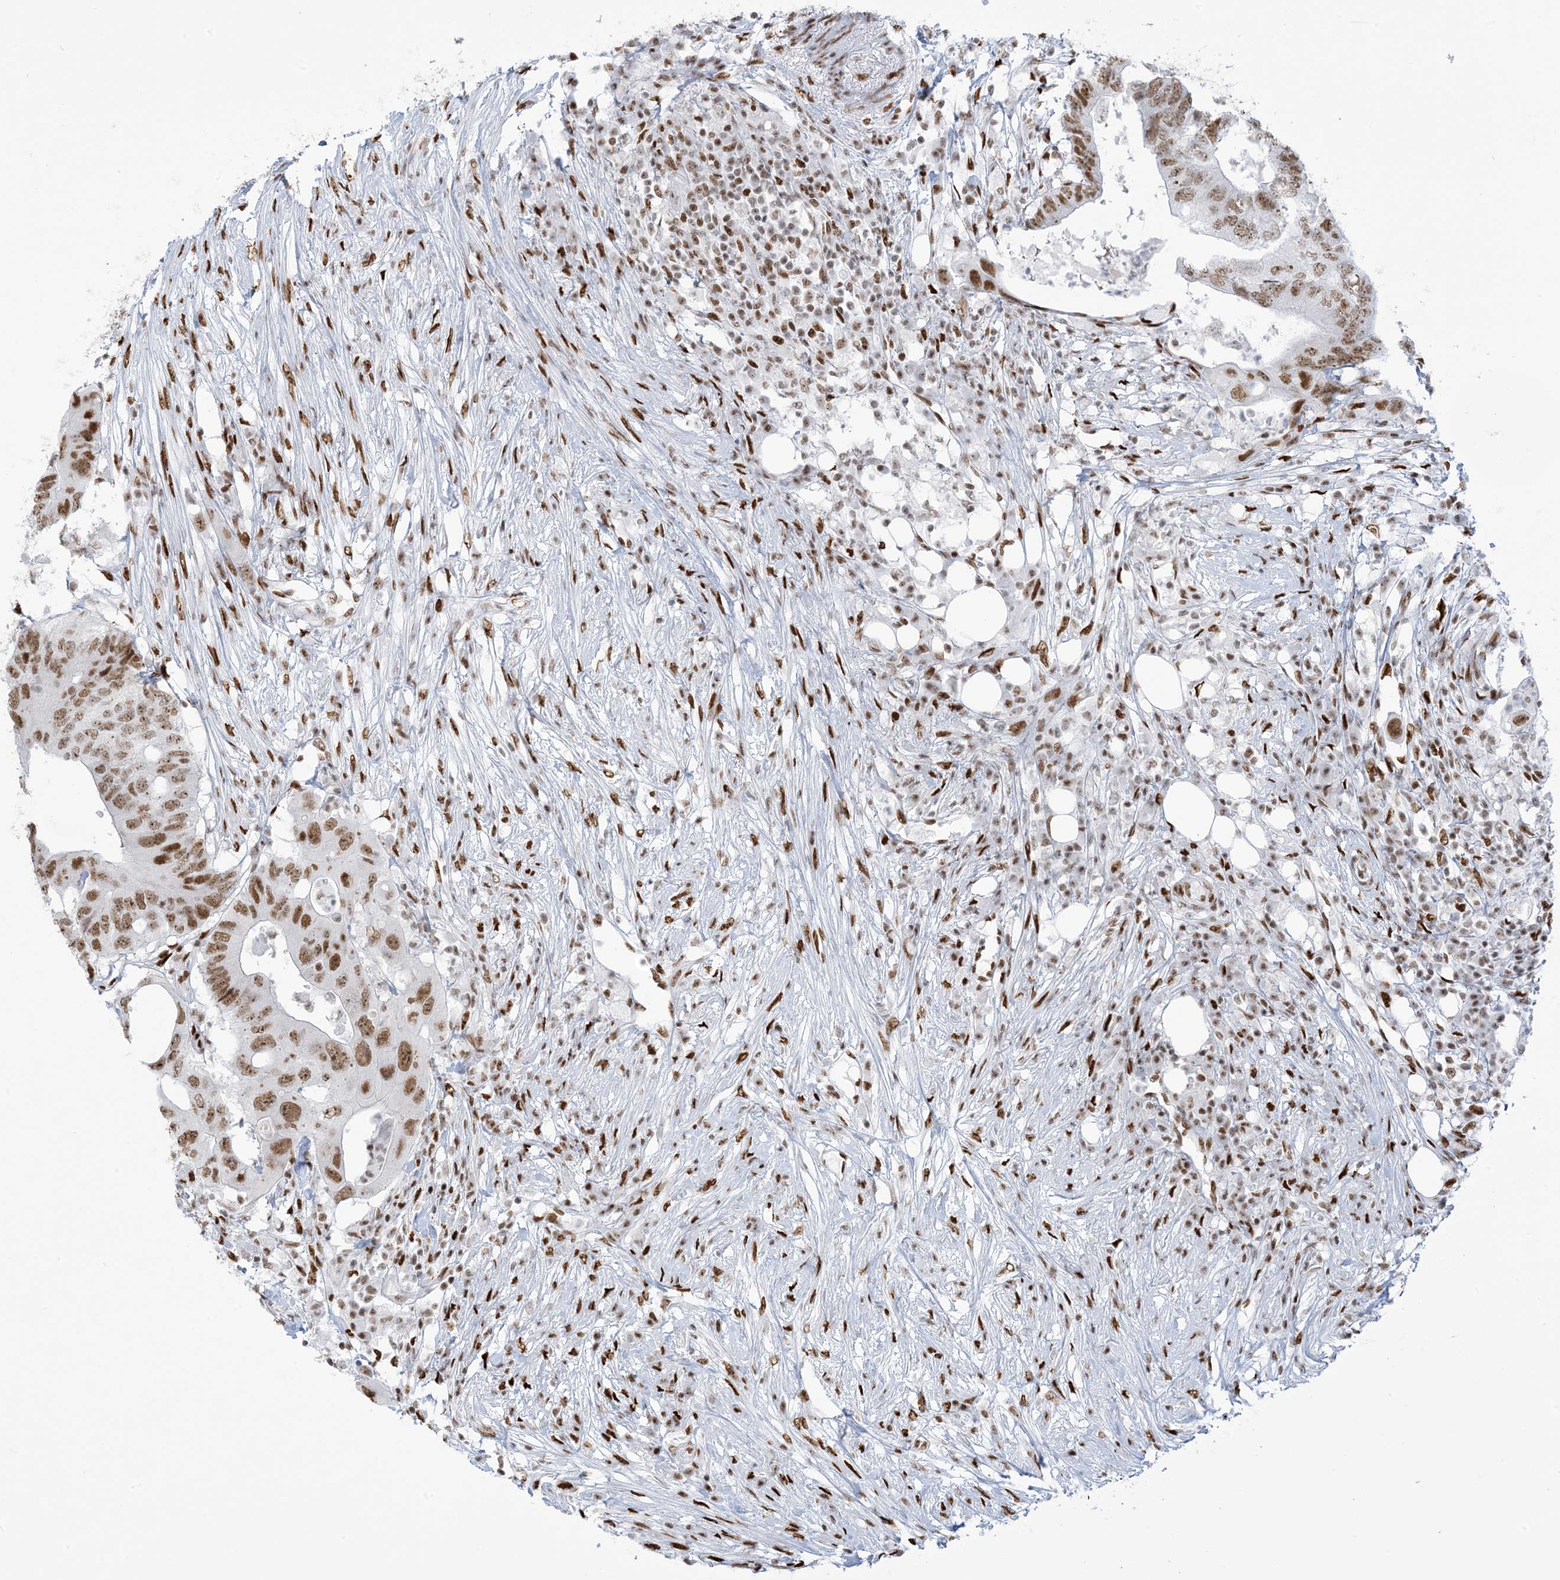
{"staining": {"intensity": "strong", "quantity": ">75%", "location": "nuclear"}, "tissue": "colorectal cancer", "cell_type": "Tumor cells", "image_type": "cancer", "snomed": [{"axis": "morphology", "description": "Adenocarcinoma, NOS"}, {"axis": "topography", "description": "Colon"}], "caption": "Tumor cells exhibit high levels of strong nuclear staining in about >75% of cells in colorectal cancer.", "gene": "STAG1", "patient": {"sex": "male", "age": 71}}